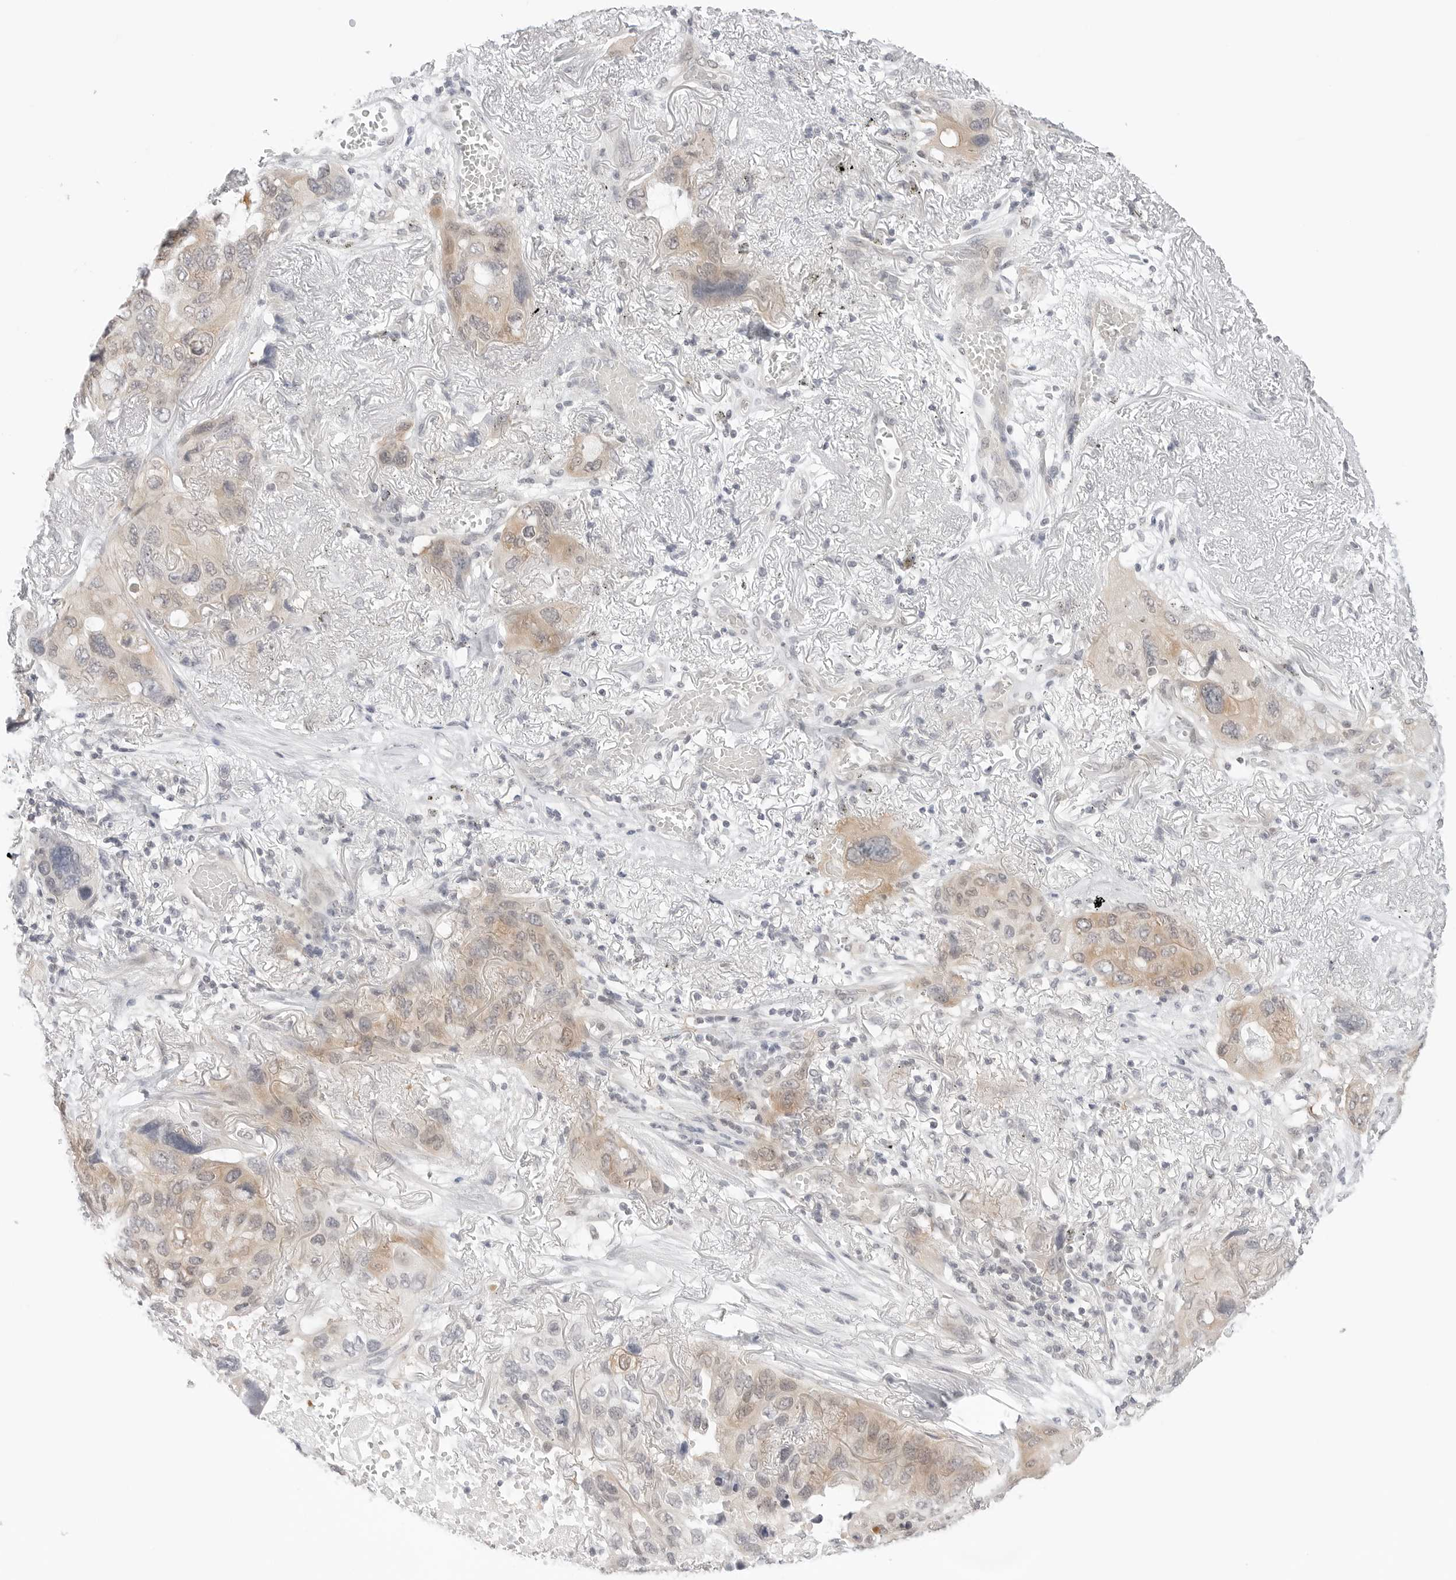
{"staining": {"intensity": "weak", "quantity": "25%-75%", "location": "cytoplasmic/membranous"}, "tissue": "lung cancer", "cell_type": "Tumor cells", "image_type": "cancer", "snomed": [{"axis": "morphology", "description": "Squamous cell carcinoma, NOS"}, {"axis": "topography", "description": "Lung"}], "caption": "This histopathology image shows immunohistochemistry (IHC) staining of lung cancer, with low weak cytoplasmic/membranous expression in about 25%-75% of tumor cells.", "gene": "NUDC", "patient": {"sex": "female", "age": 73}}